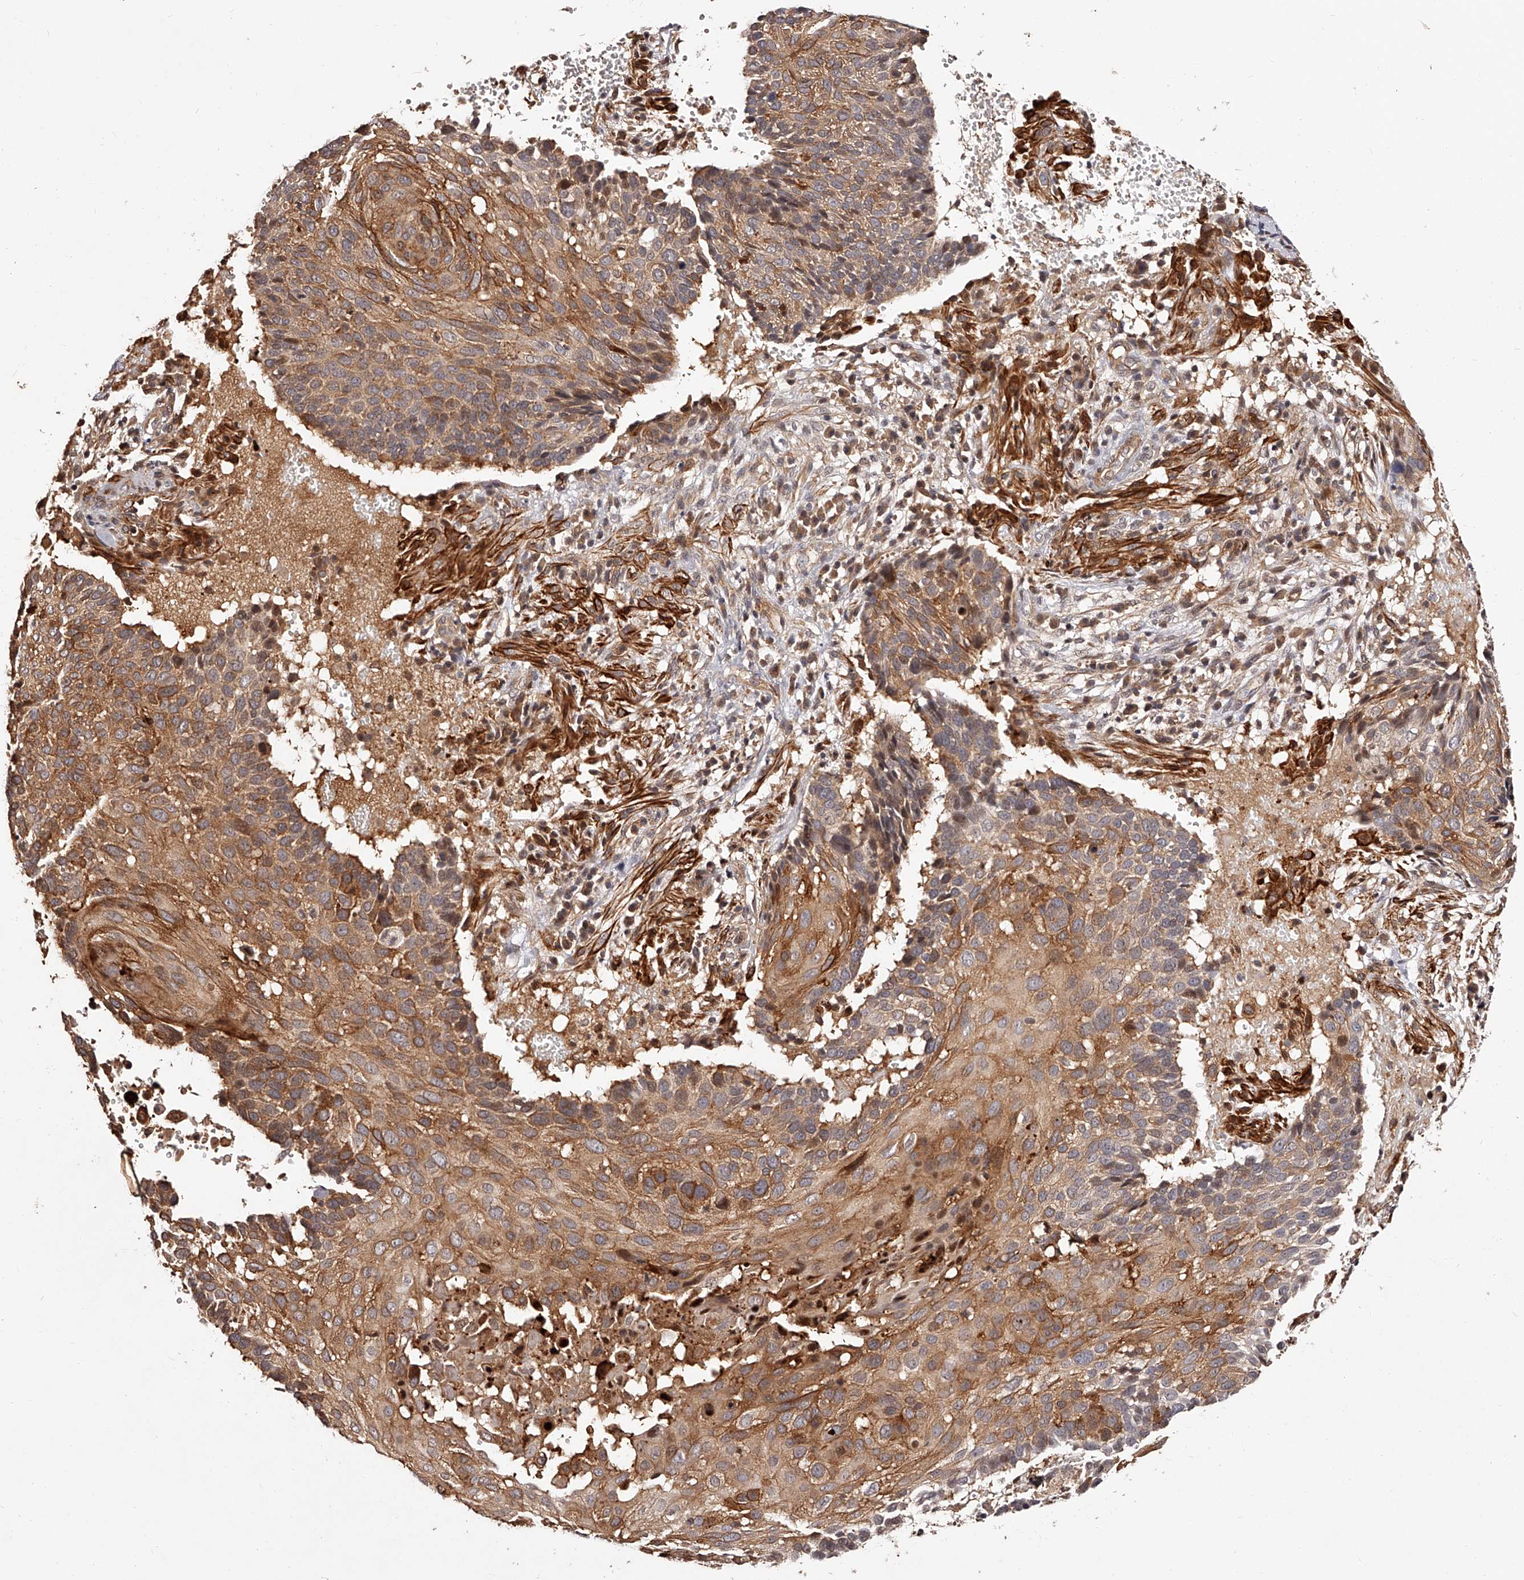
{"staining": {"intensity": "moderate", "quantity": ">75%", "location": "cytoplasmic/membranous"}, "tissue": "cervical cancer", "cell_type": "Tumor cells", "image_type": "cancer", "snomed": [{"axis": "morphology", "description": "Squamous cell carcinoma, NOS"}, {"axis": "topography", "description": "Cervix"}], "caption": "Immunohistochemical staining of human squamous cell carcinoma (cervical) demonstrates moderate cytoplasmic/membranous protein expression in about >75% of tumor cells.", "gene": "CUL7", "patient": {"sex": "female", "age": 74}}